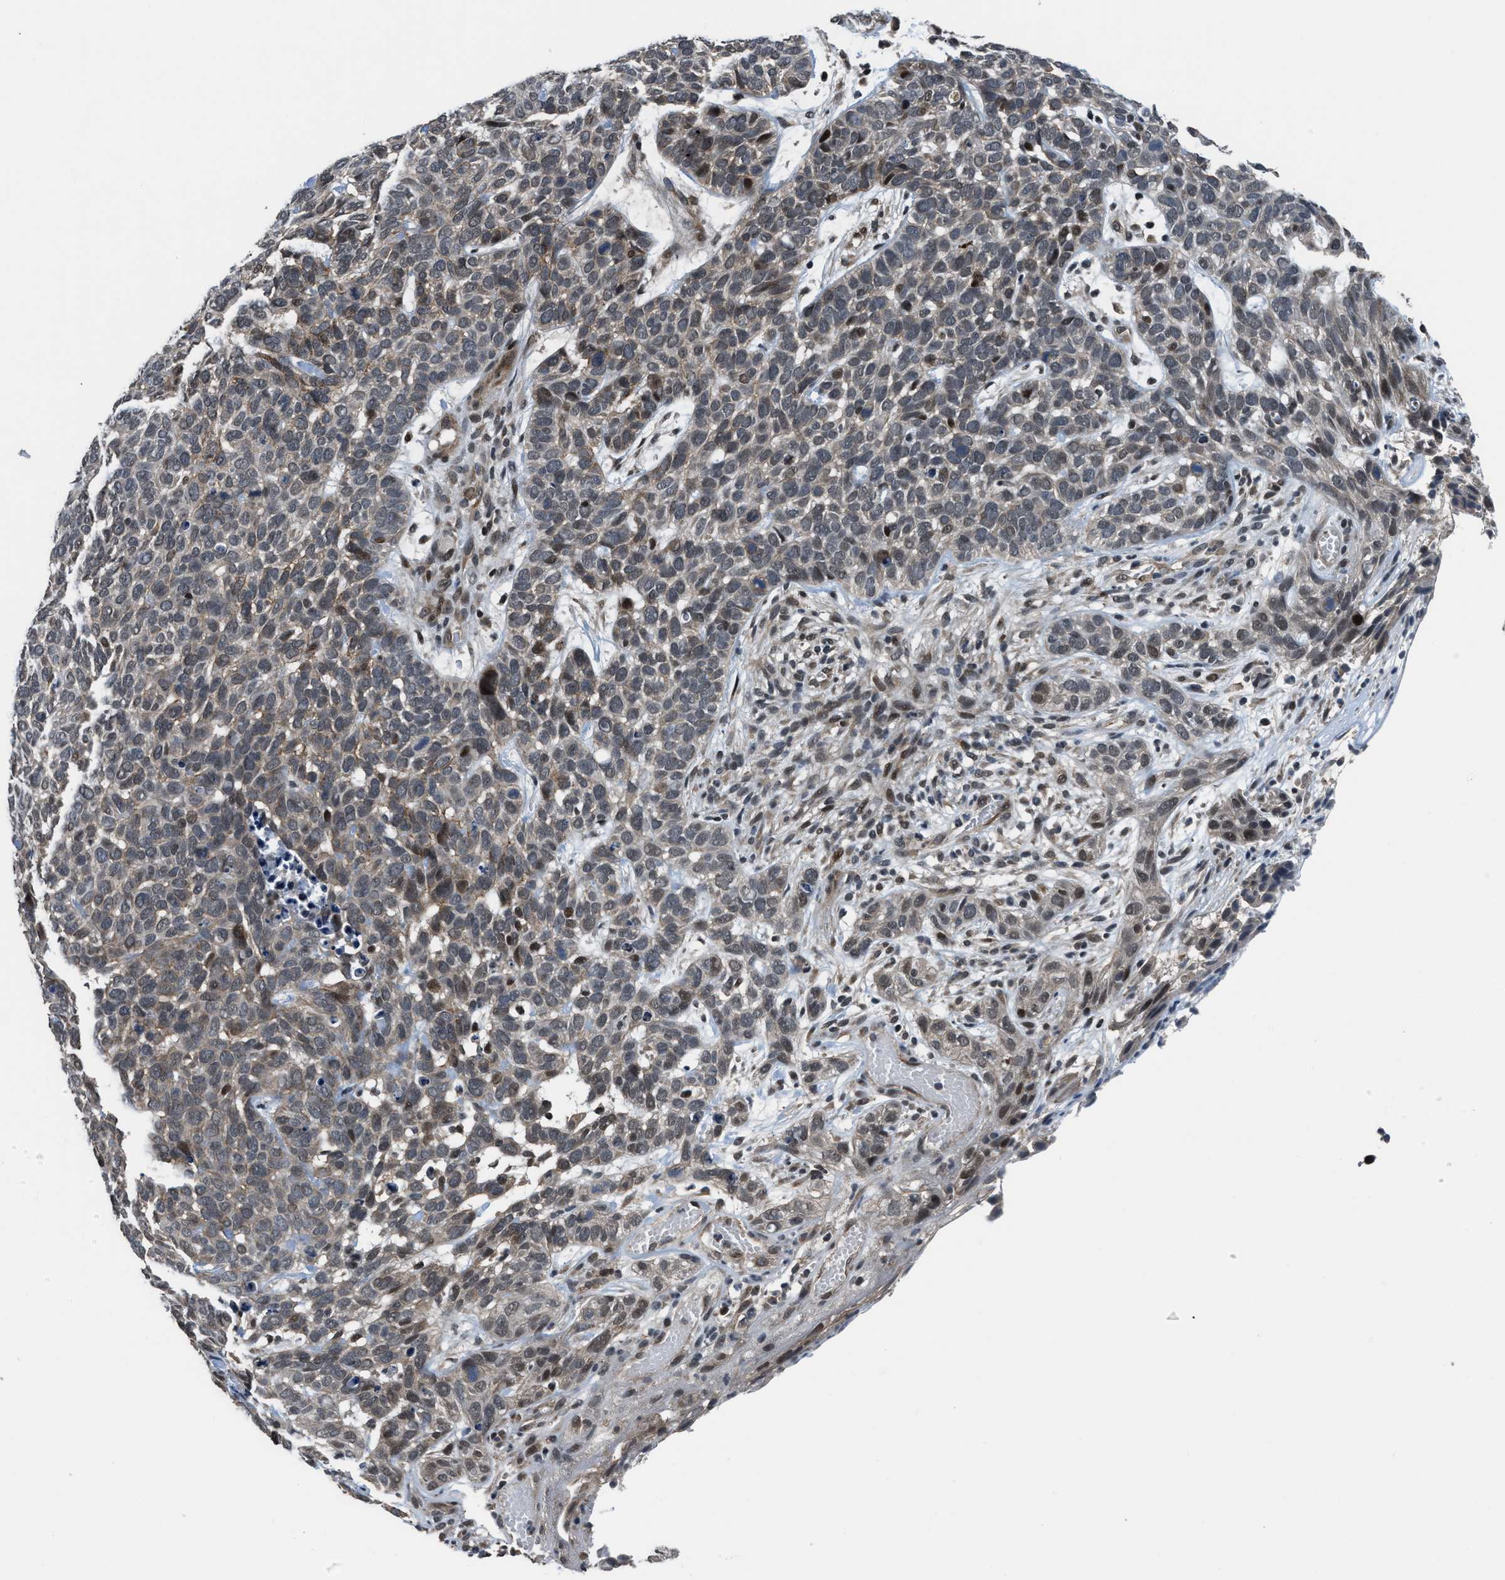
{"staining": {"intensity": "moderate", "quantity": ">75%", "location": "cytoplasmic/membranous,nuclear"}, "tissue": "skin cancer", "cell_type": "Tumor cells", "image_type": "cancer", "snomed": [{"axis": "morphology", "description": "Basal cell carcinoma"}, {"axis": "topography", "description": "Skin"}], "caption": "Protein expression analysis of basal cell carcinoma (skin) demonstrates moderate cytoplasmic/membranous and nuclear positivity in approximately >75% of tumor cells.", "gene": "SETD5", "patient": {"sex": "male", "age": 87}}